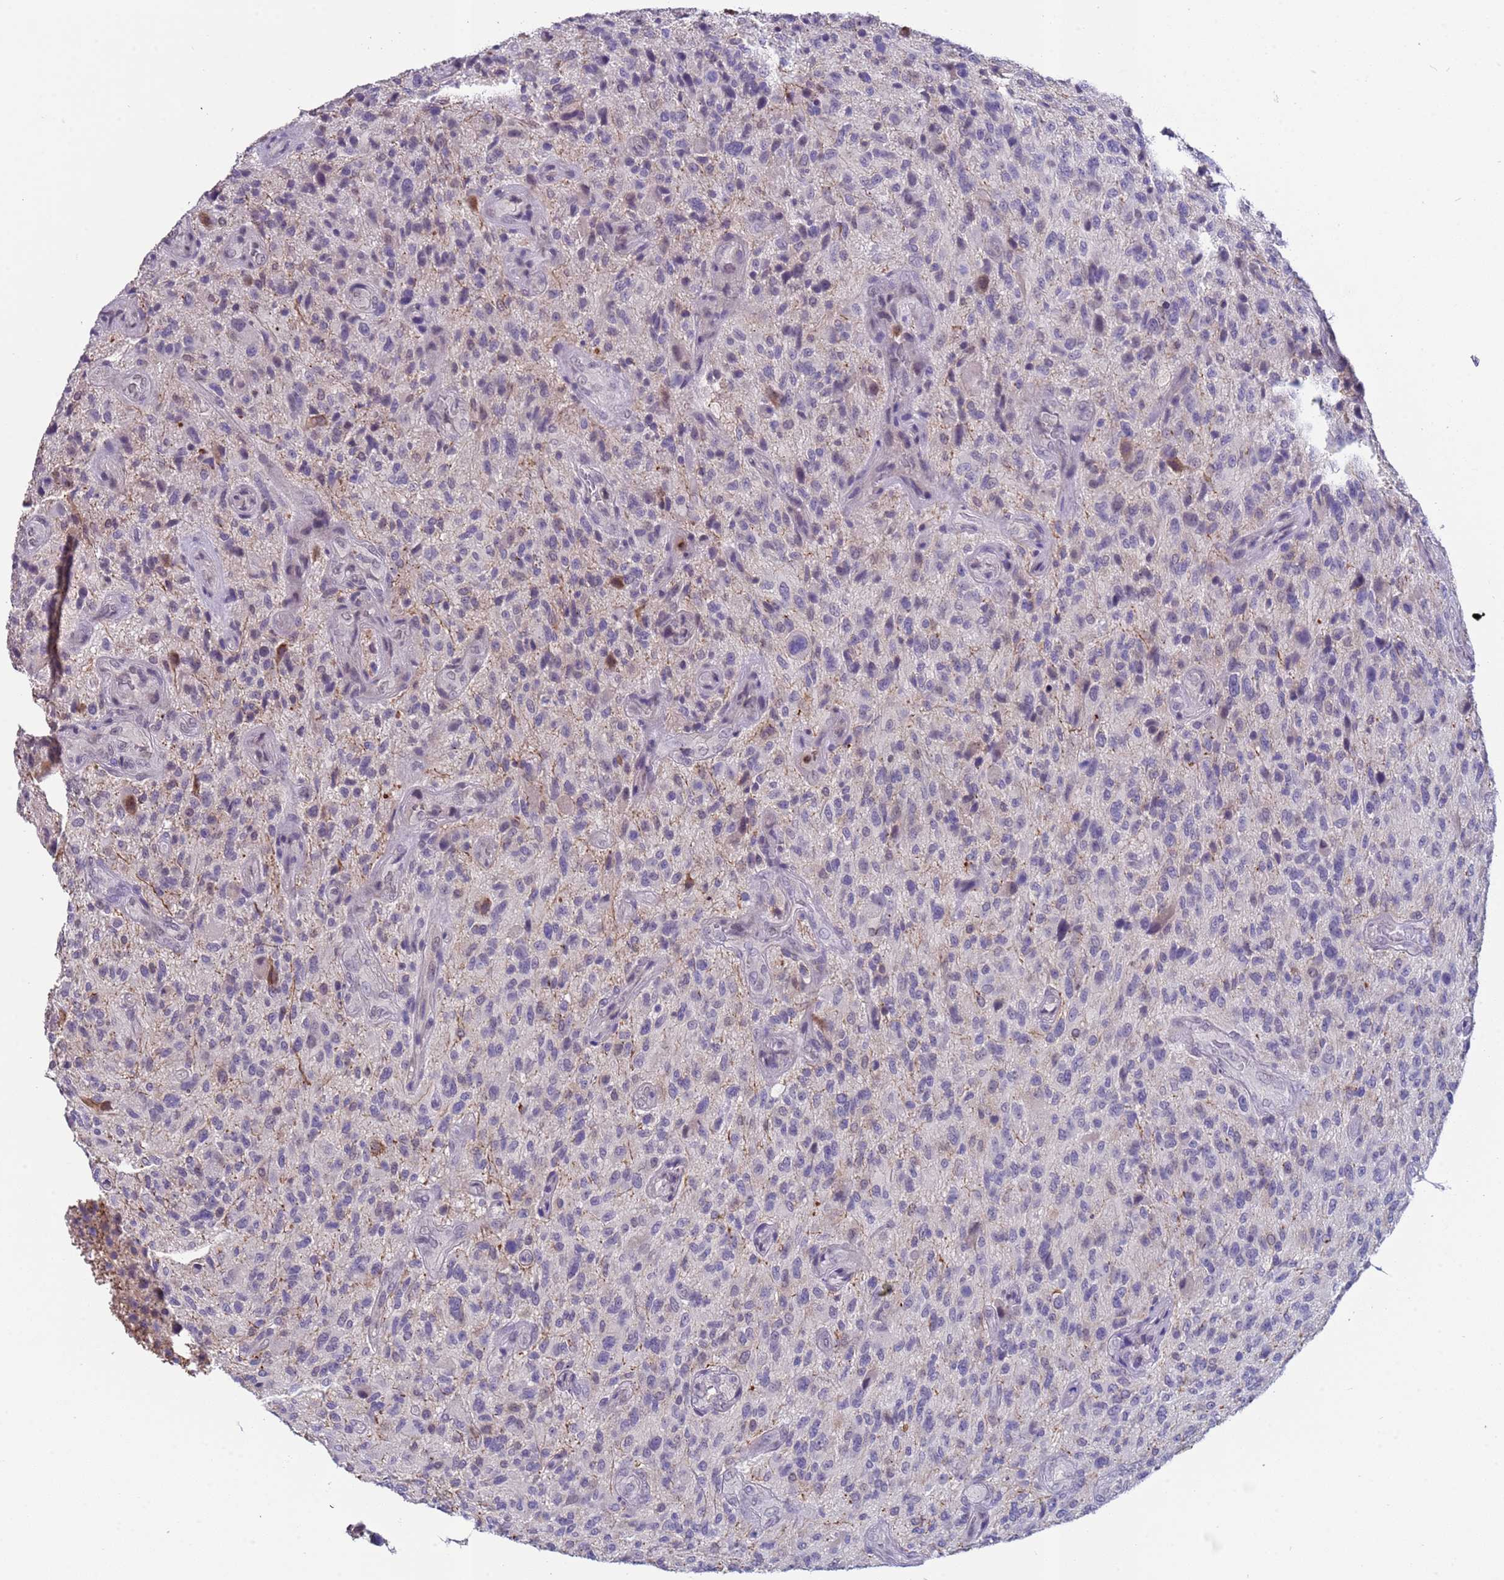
{"staining": {"intensity": "negative", "quantity": "none", "location": "none"}, "tissue": "glioma", "cell_type": "Tumor cells", "image_type": "cancer", "snomed": [{"axis": "morphology", "description": "Glioma, malignant, High grade"}, {"axis": "topography", "description": "Brain"}], "caption": "The immunohistochemistry image has no significant expression in tumor cells of malignant glioma (high-grade) tissue. Brightfield microscopy of IHC stained with DAB (3,3'-diaminobenzidine) (brown) and hematoxylin (blue), captured at high magnification.", "gene": "ZNF248", "patient": {"sex": "male", "age": 47}}